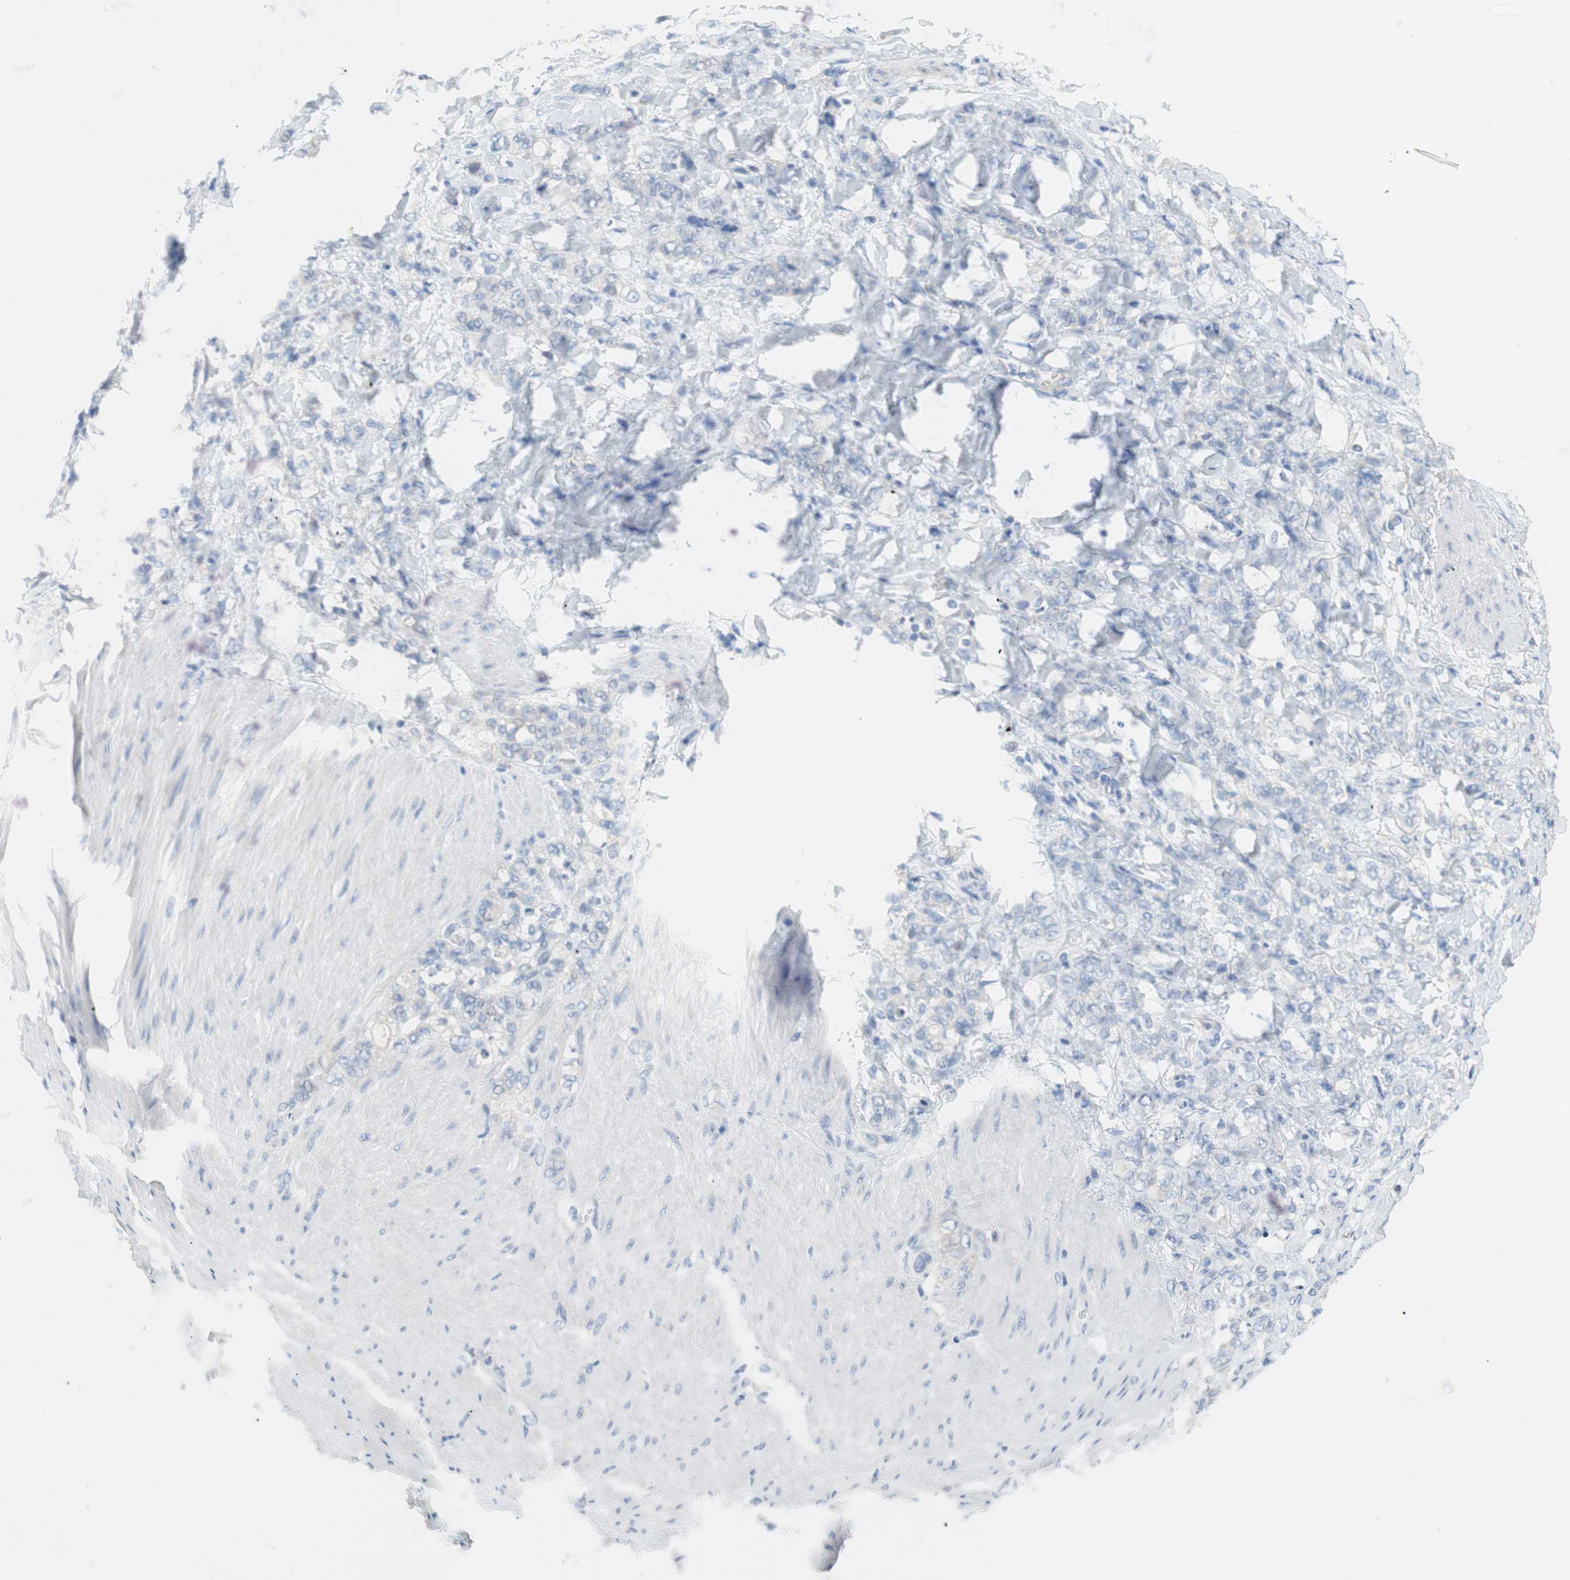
{"staining": {"intensity": "negative", "quantity": "none", "location": "none"}, "tissue": "stomach cancer", "cell_type": "Tumor cells", "image_type": "cancer", "snomed": [{"axis": "morphology", "description": "Adenocarcinoma, NOS"}, {"axis": "topography", "description": "Stomach"}], "caption": "This image is of stomach adenocarcinoma stained with immunohistochemistry to label a protein in brown with the nuclei are counter-stained blue. There is no expression in tumor cells.", "gene": "MYH1", "patient": {"sex": "male", "age": 82}}